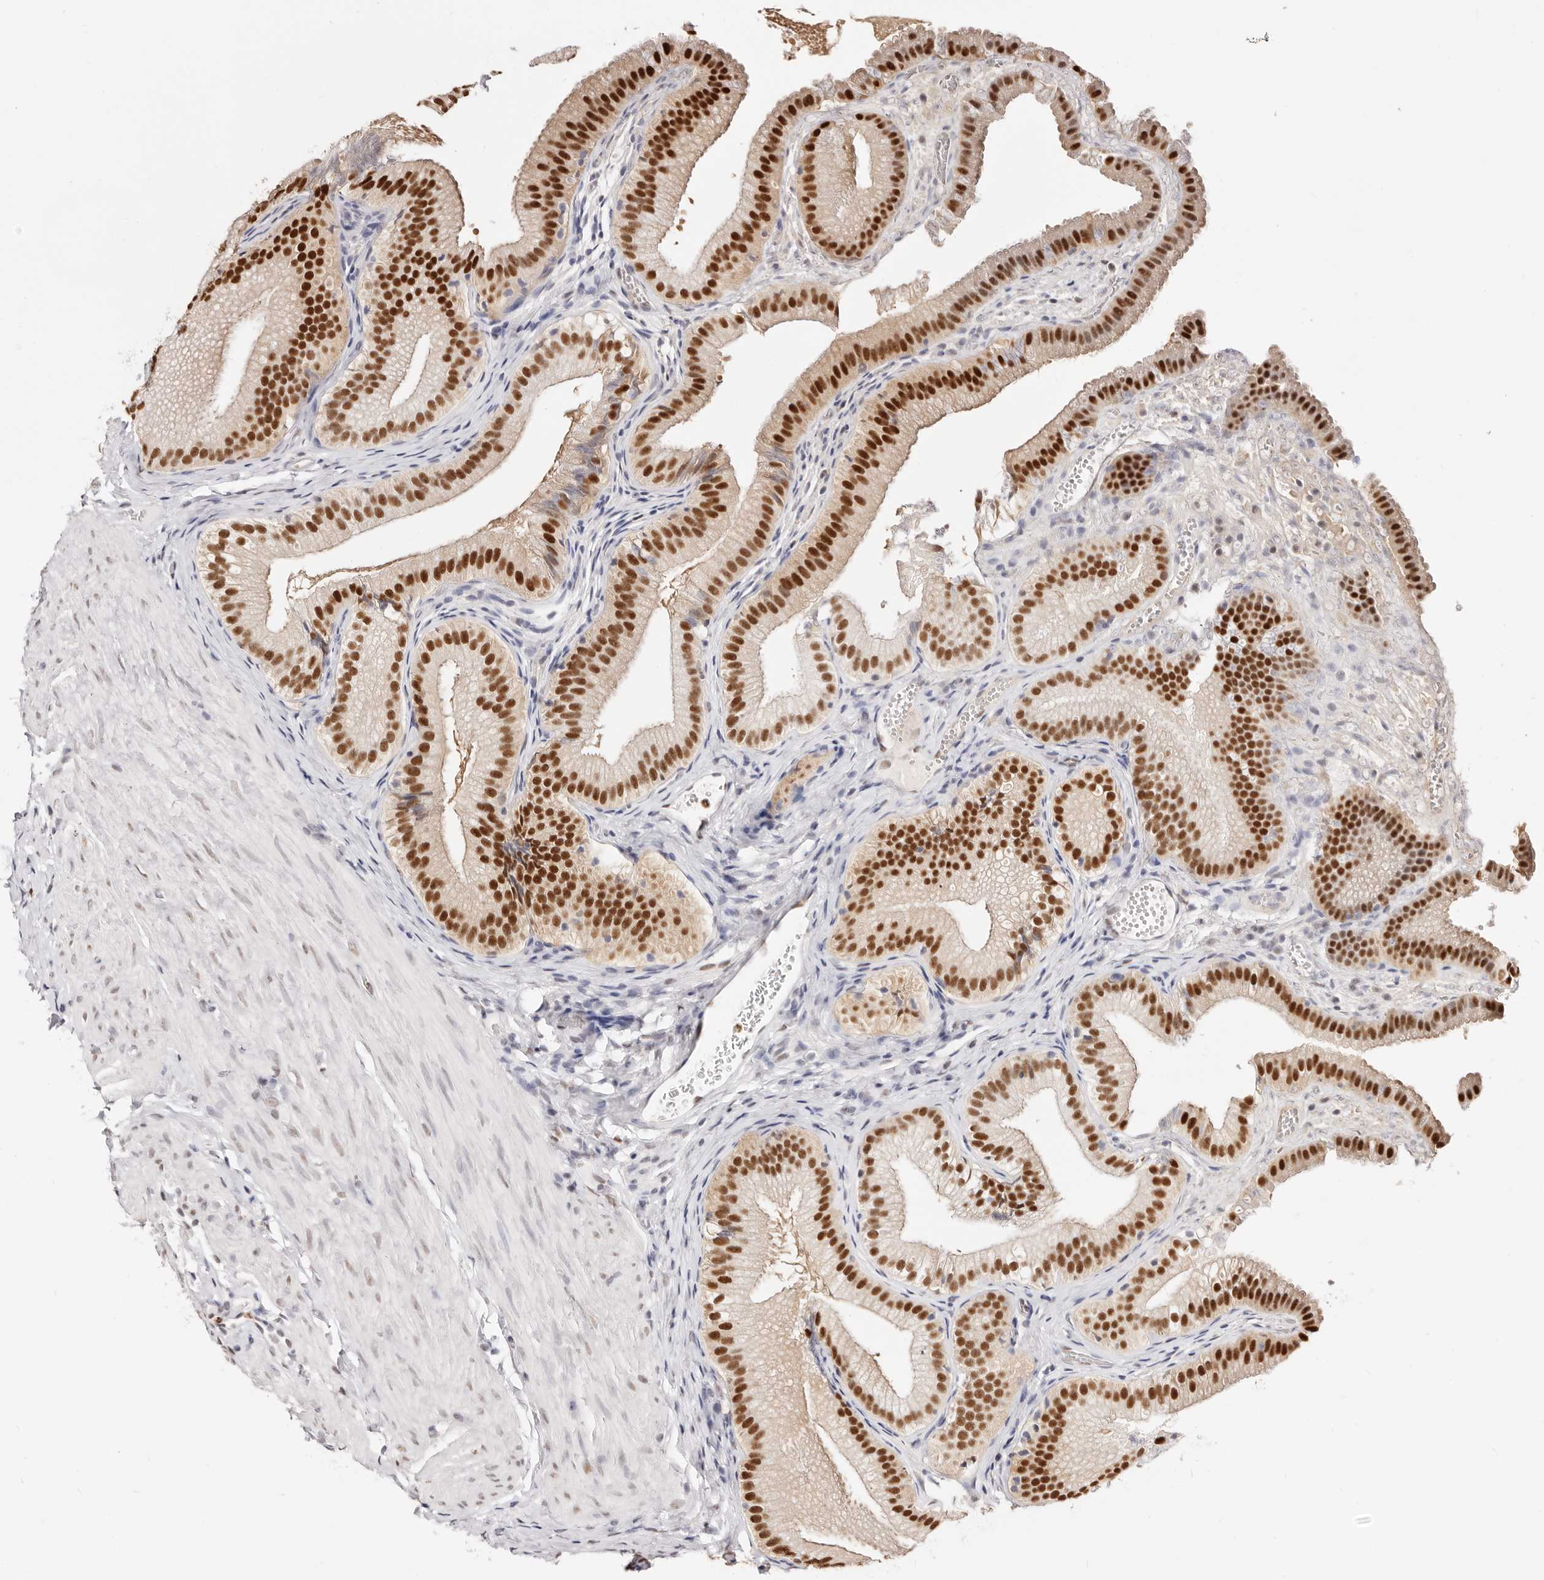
{"staining": {"intensity": "strong", "quantity": ">75%", "location": "nuclear"}, "tissue": "gallbladder", "cell_type": "Glandular cells", "image_type": "normal", "snomed": [{"axis": "morphology", "description": "Normal tissue, NOS"}, {"axis": "topography", "description": "Gallbladder"}], "caption": "Protein staining exhibits strong nuclear staining in about >75% of glandular cells in benign gallbladder.", "gene": "TKT", "patient": {"sex": "female", "age": 30}}